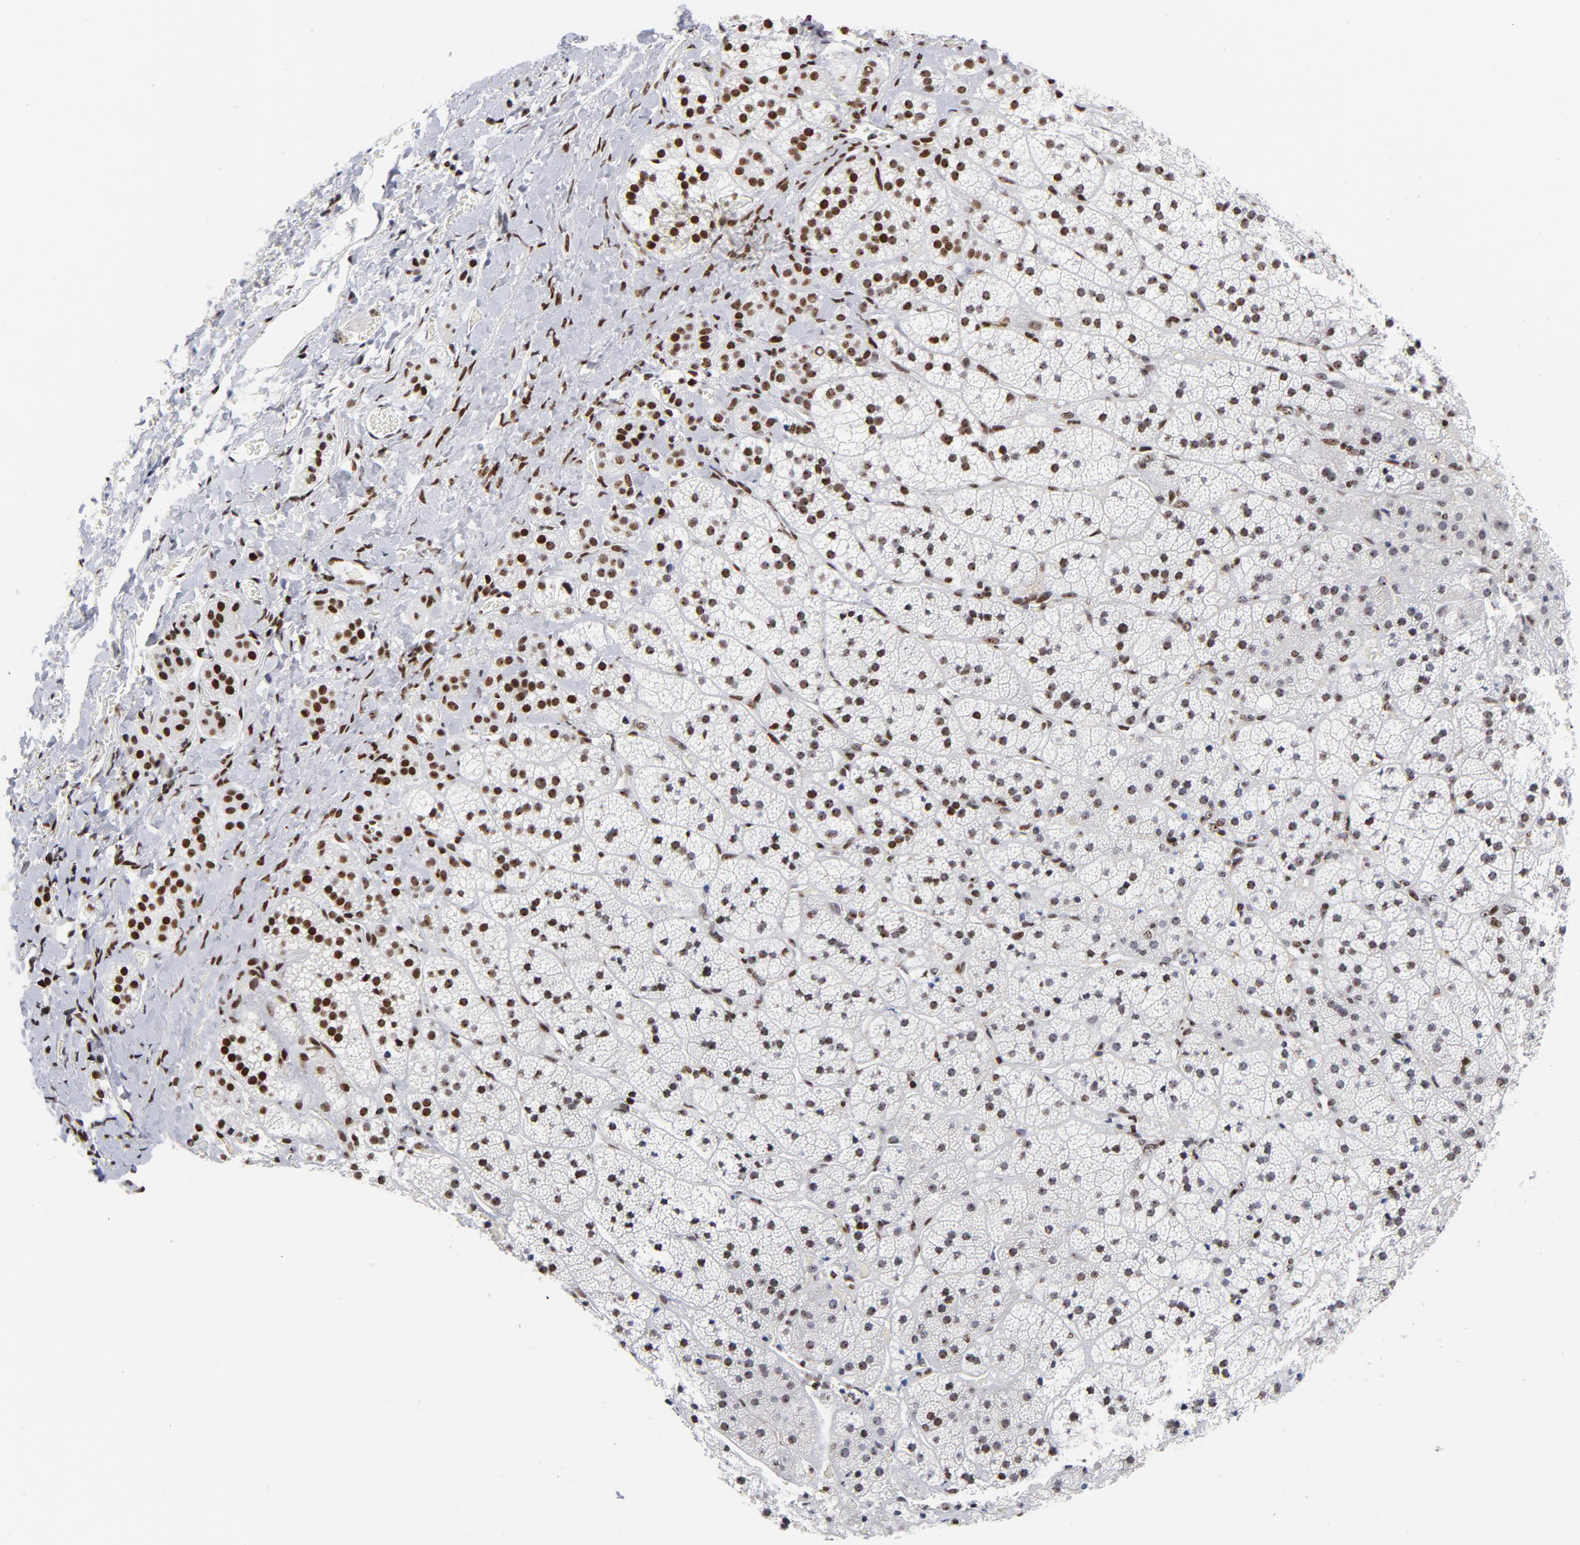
{"staining": {"intensity": "strong", "quantity": ">75%", "location": "nuclear"}, "tissue": "adrenal gland", "cell_type": "Glandular cells", "image_type": "normal", "snomed": [{"axis": "morphology", "description": "Normal tissue, NOS"}, {"axis": "topography", "description": "Adrenal gland"}], "caption": "Approximately >75% of glandular cells in normal adrenal gland exhibit strong nuclear protein staining as visualized by brown immunohistochemical staining.", "gene": "TOP2B", "patient": {"sex": "female", "age": 44}}